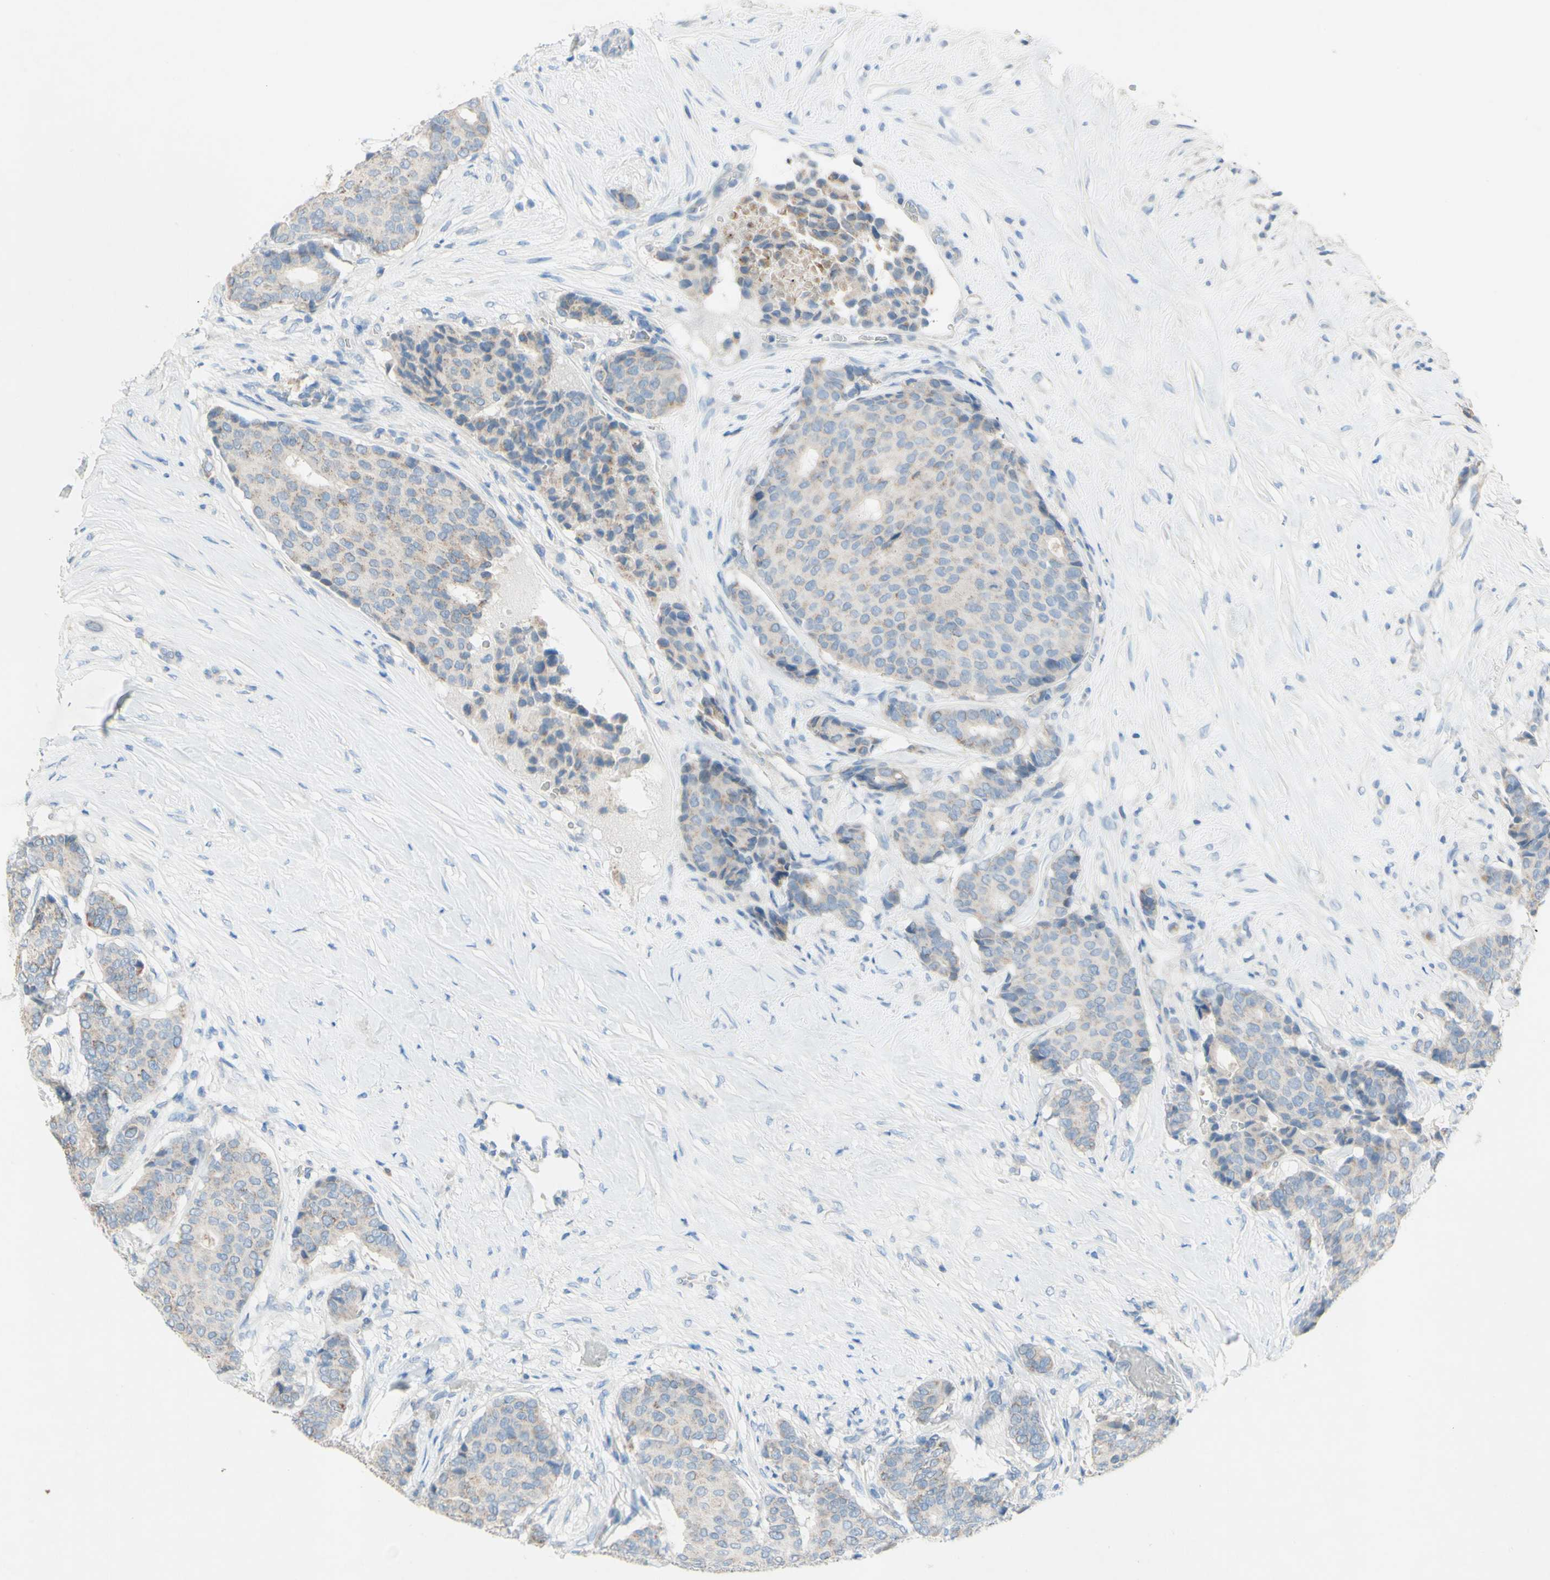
{"staining": {"intensity": "negative", "quantity": "none", "location": "none"}, "tissue": "breast cancer", "cell_type": "Tumor cells", "image_type": "cancer", "snomed": [{"axis": "morphology", "description": "Duct carcinoma"}, {"axis": "topography", "description": "Breast"}], "caption": "A histopathology image of intraductal carcinoma (breast) stained for a protein displays no brown staining in tumor cells.", "gene": "ACADL", "patient": {"sex": "female", "age": 75}}